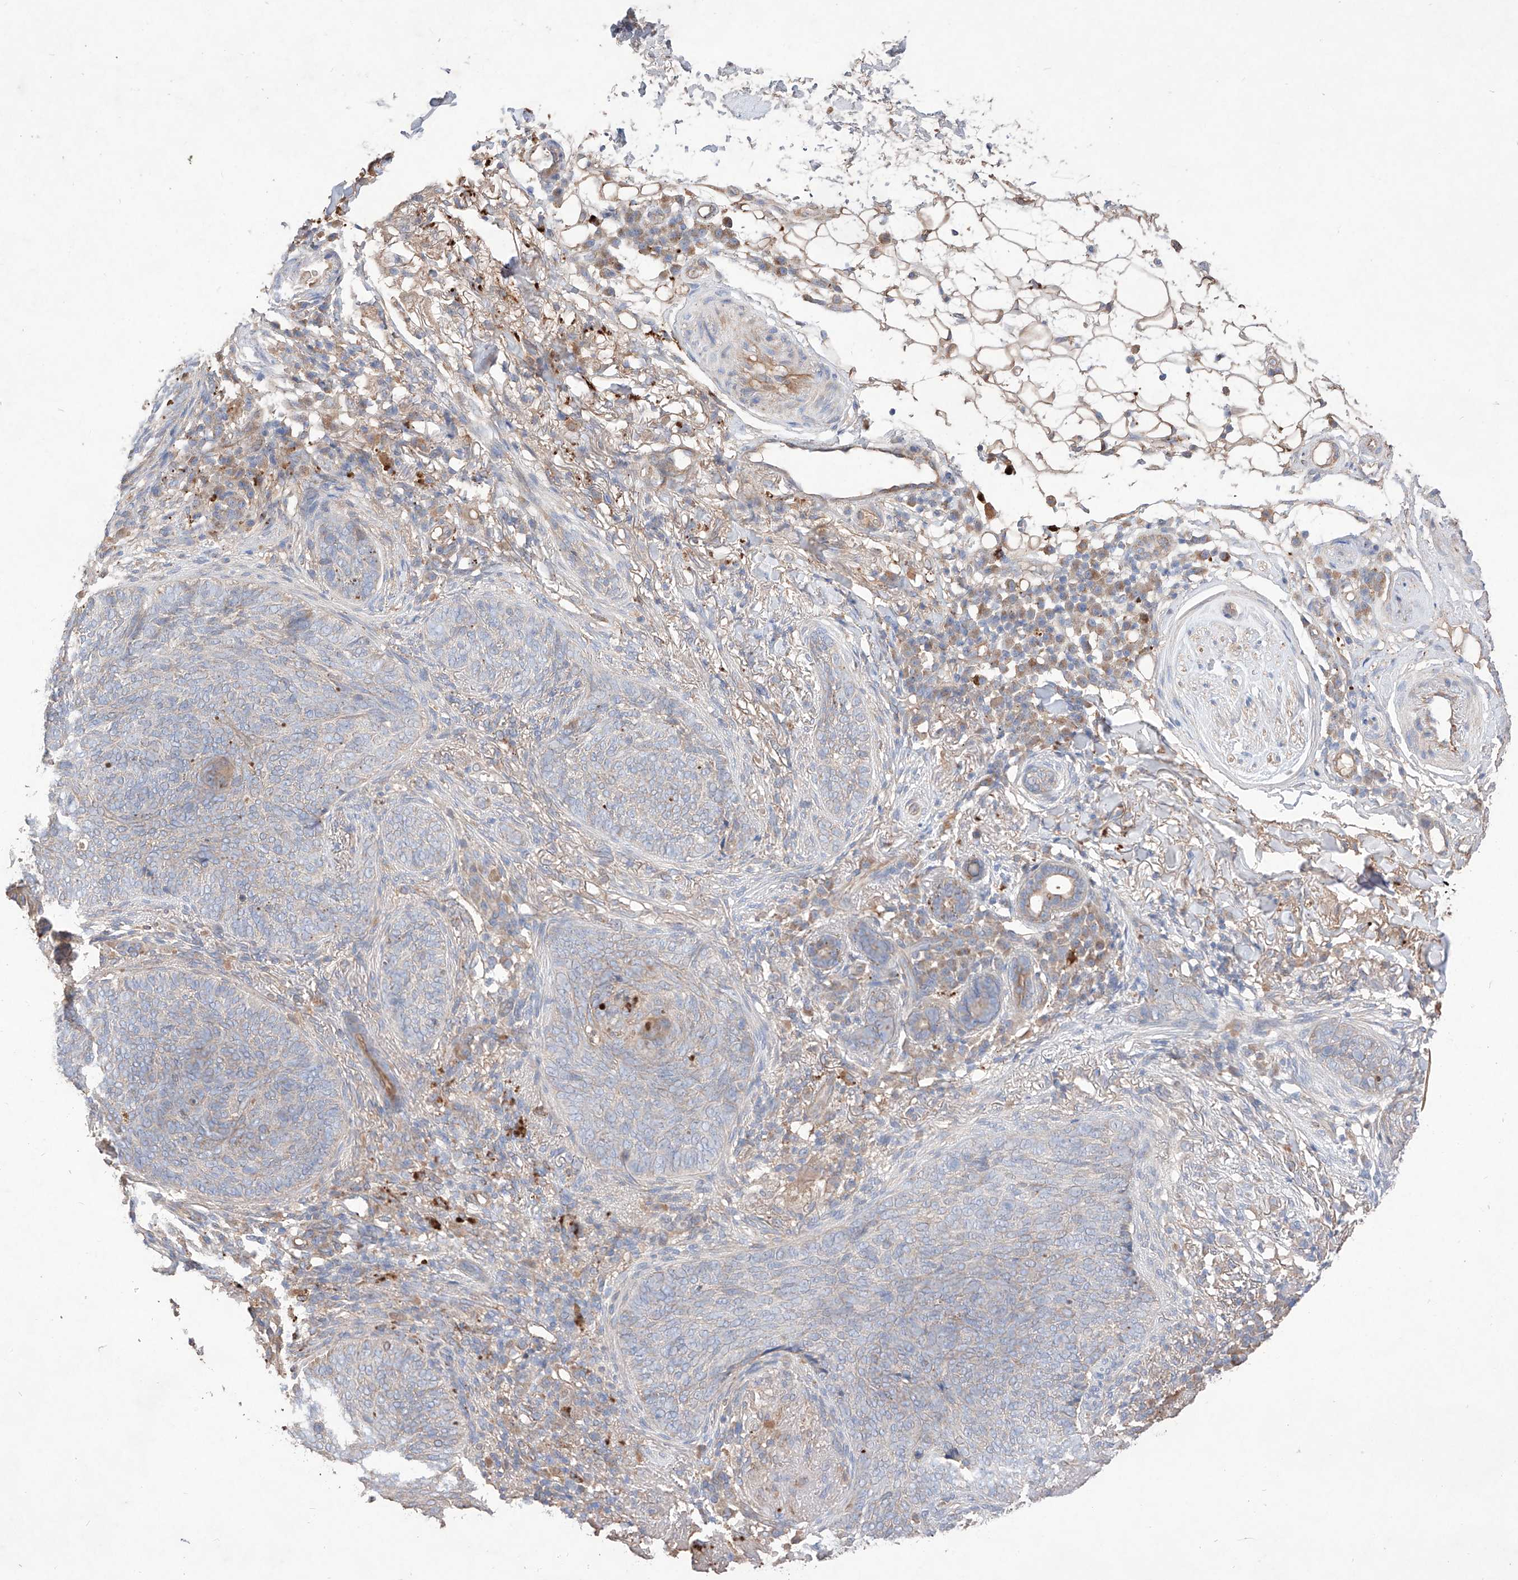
{"staining": {"intensity": "weak", "quantity": "<25%", "location": "cytoplasmic/membranous"}, "tissue": "skin cancer", "cell_type": "Tumor cells", "image_type": "cancer", "snomed": [{"axis": "morphology", "description": "Basal cell carcinoma"}, {"axis": "topography", "description": "Skin"}], "caption": "This image is of skin cancer stained with immunohistochemistry to label a protein in brown with the nuclei are counter-stained blue. There is no expression in tumor cells.", "gene": "C6orf62", "patient": {"sex": "male", "age": 85}}